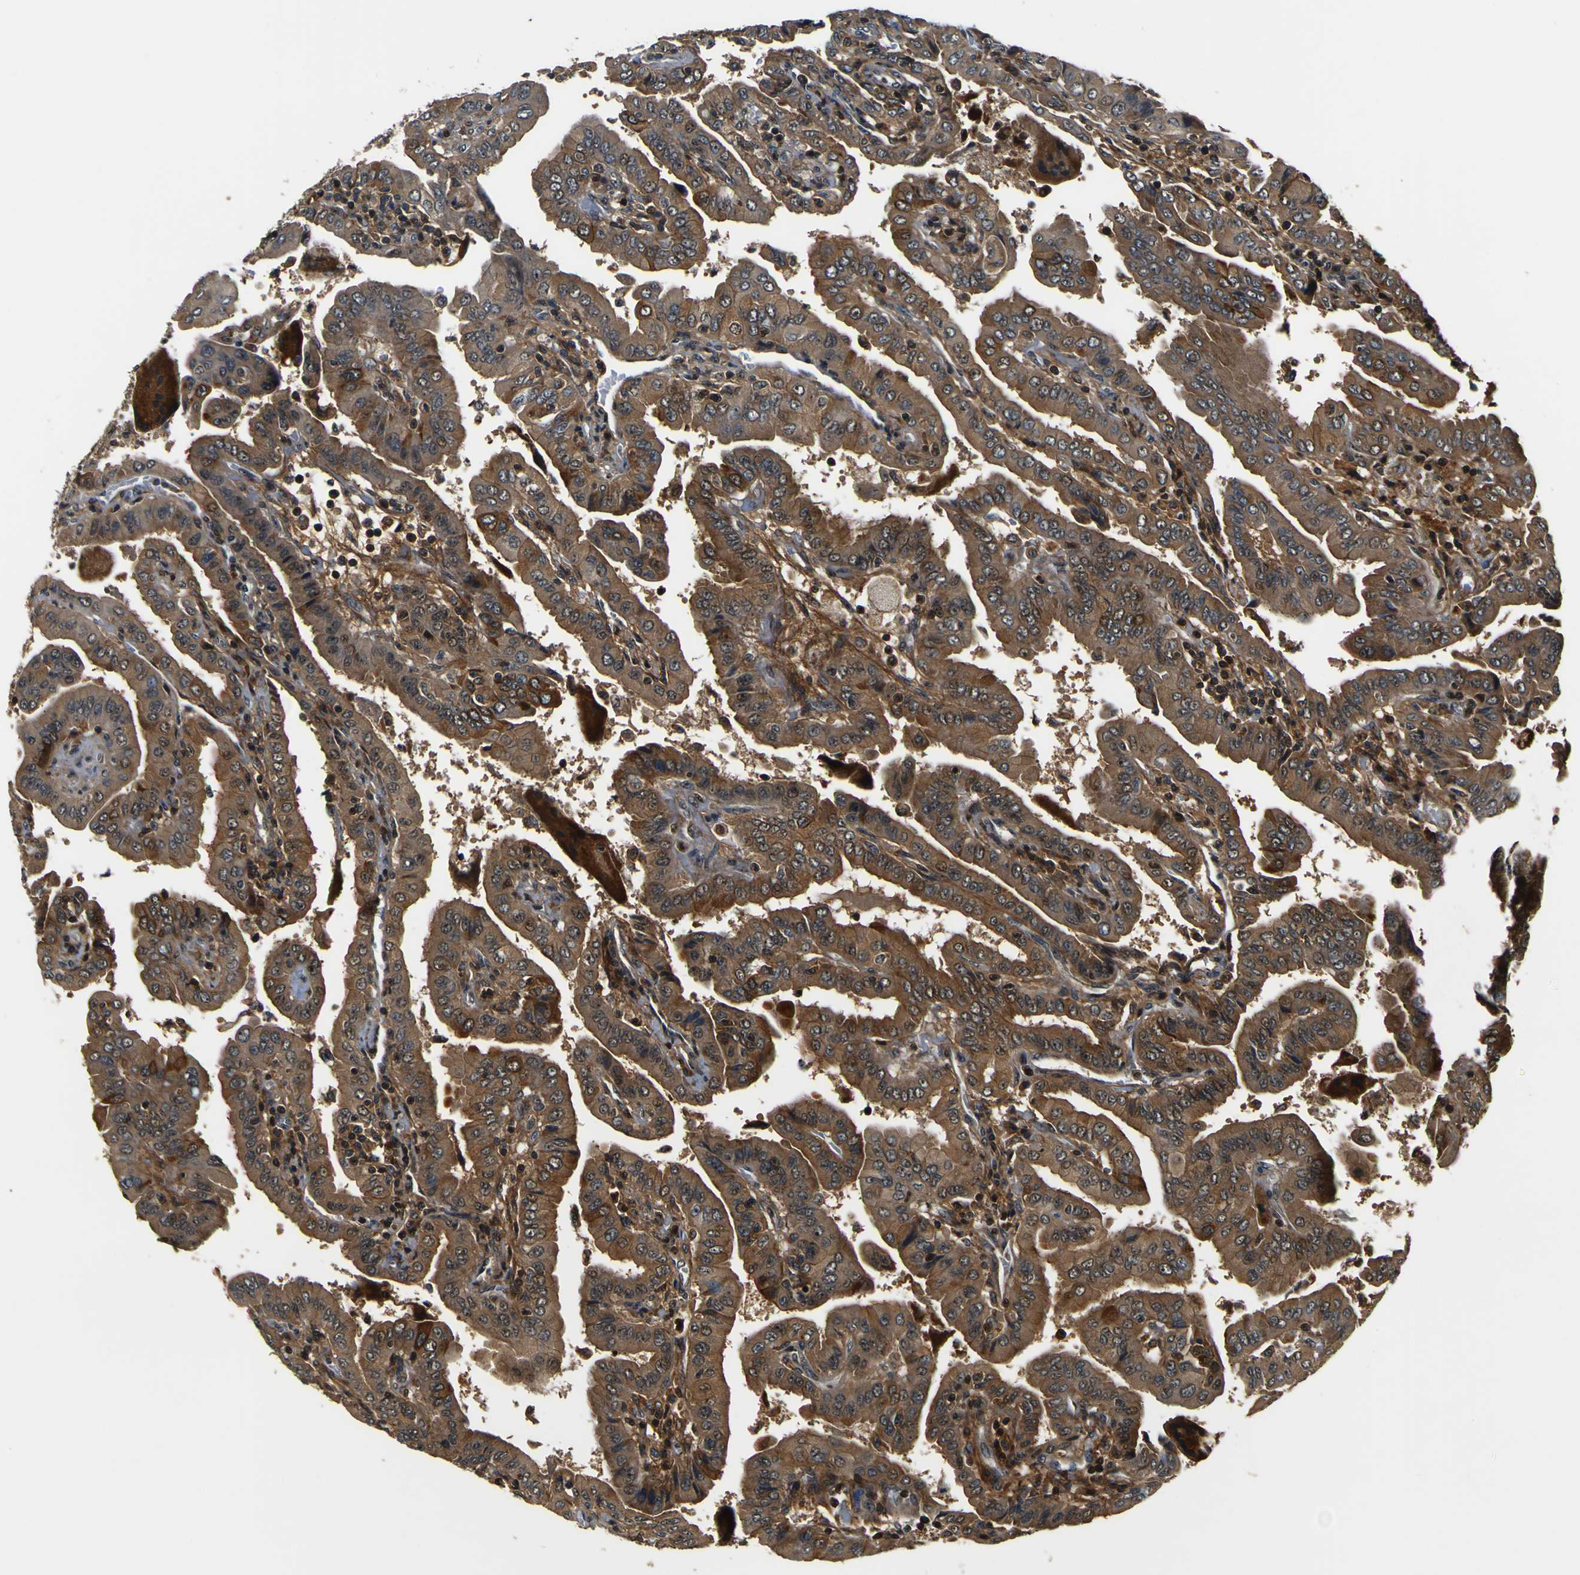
{"staining": {"intensity": "moderate", "quantity": ">75%", "location": "cytoplasmic/membranous"}, "tissue": "thyroid cancer", "cell_type": "Tumor cells", "image_type": "cancer", "snomed": [{"axis": "morphology", "description": "Papillary adenocarcinoma, NOS"}, {"axis": "topography", "description": "Thyroid gland"}], "caption": "Protein staining demonstrates moderate cytoplasmic/membranous positivity in about >75% of tumor cells in thyroid cancer.", "gene": "LRP4", "patient": {"sex": "male", "age": 33}}